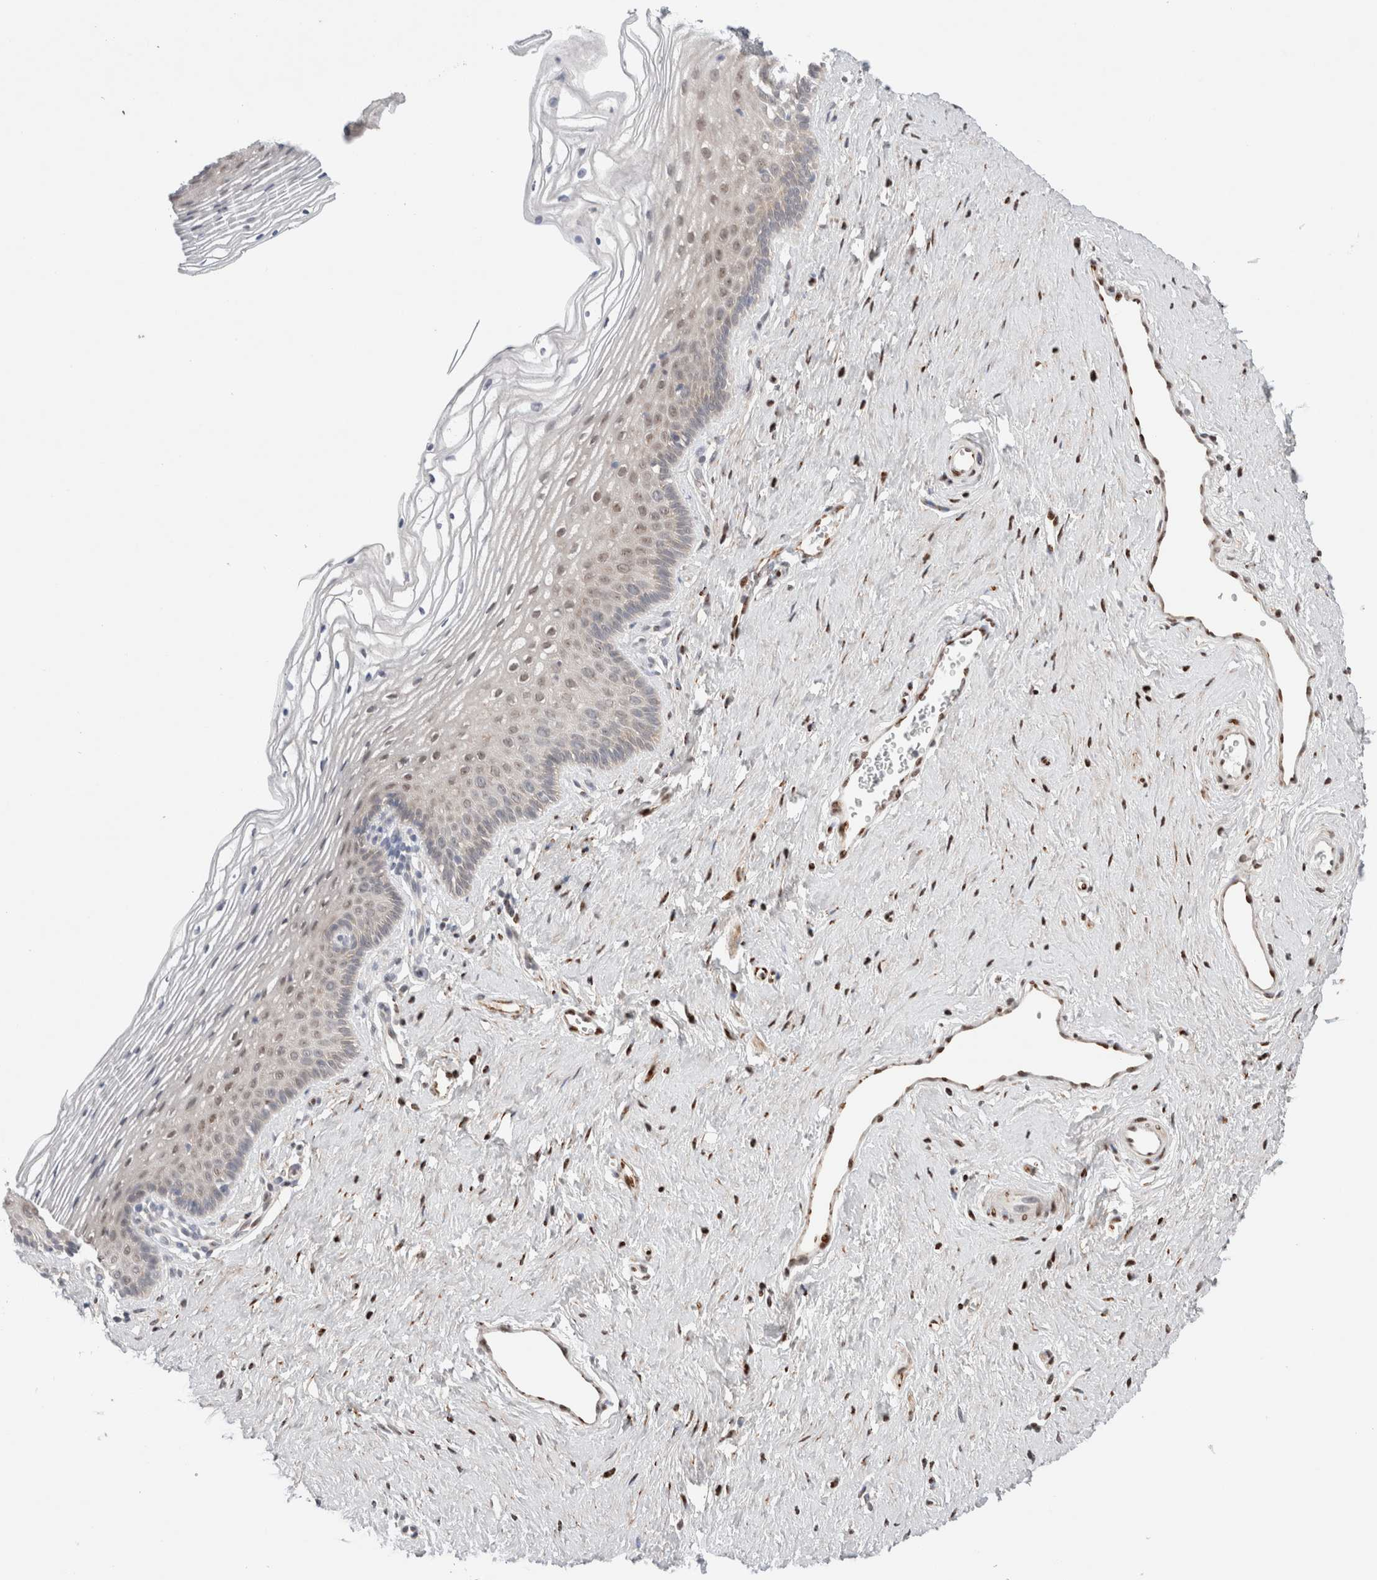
{"staining": {"intensity": "weak", "quantity": "<25%", "location": "cytoplasmic/membranous,nuclear"}, "tissue": "vagina", "cell_type": "Squamous epithelial cells", "image_type": "normal", "snomed": [{"axis": "morphology", "description": "Normal tissue, NOS"}, {"axis": "topography", "description": "Vagina"}], "caption": "A histopathology image of vagina stained for a protein displays no brown staining in squamous epithelial cells. Nuclei are stained in blue.", "gene": "ERI3", "patient": {"sex": "female", "age": 32}}